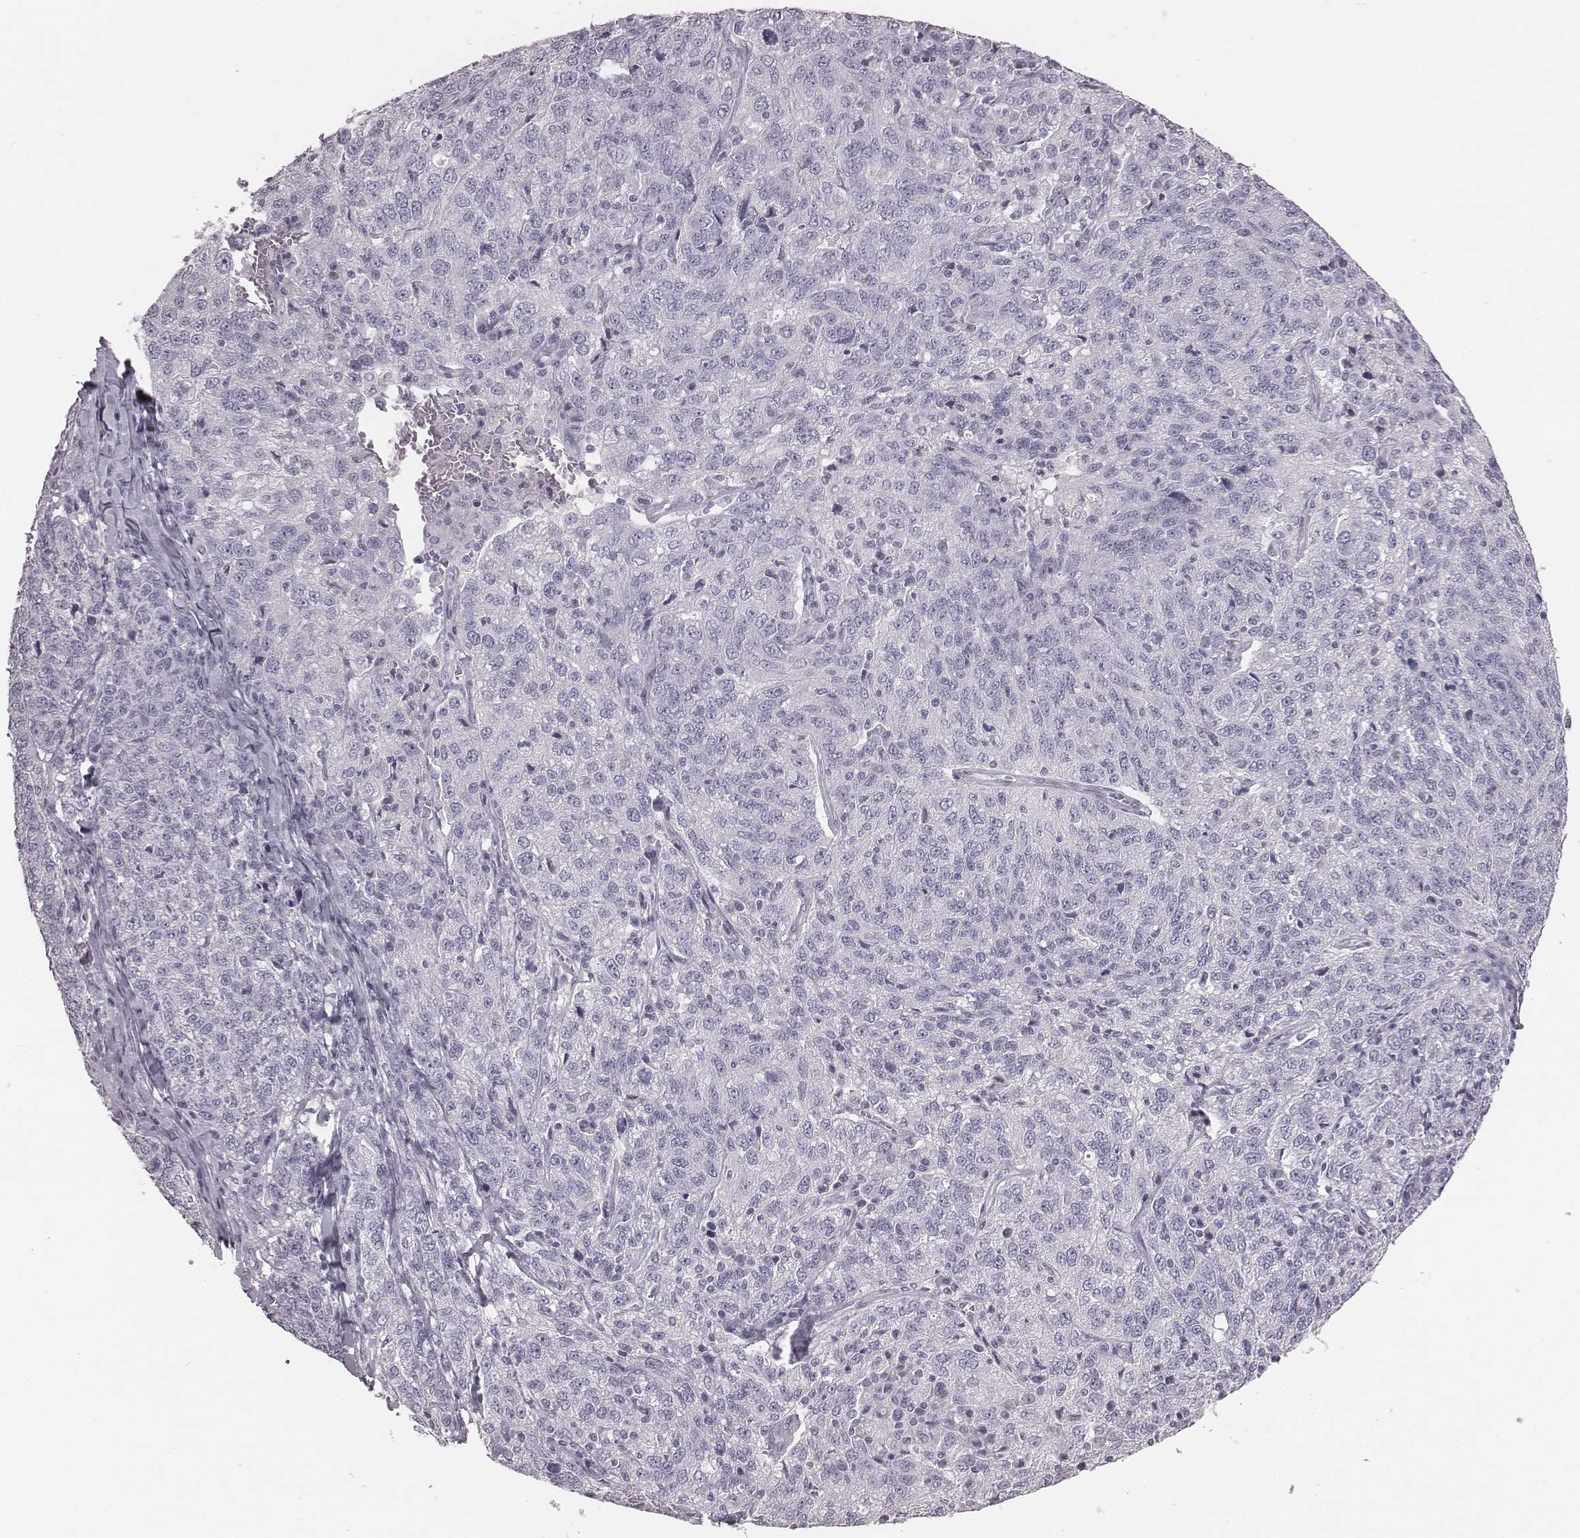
{"staining": {"intensity": "negative", "quantity": "none", "location": "none"}, "tissue": "ovarian cancer", "cell_type": "Tumor cells", "image_type": "cancer", "snomed": [{"axis": "morphology", "description": "Cystadenocarcinoma, serous, NOS"}, {"axis": "topography", "description": "Ovary"}], "caption": "High power microscopy micrograph of an IHC photomicrograph of ovarian cancer (serous cystadenocarcinoma), revealing no significant positivity in tumor cells.", "gene": "C6orf58", "patient": {"sex": "female", "age": 71}}